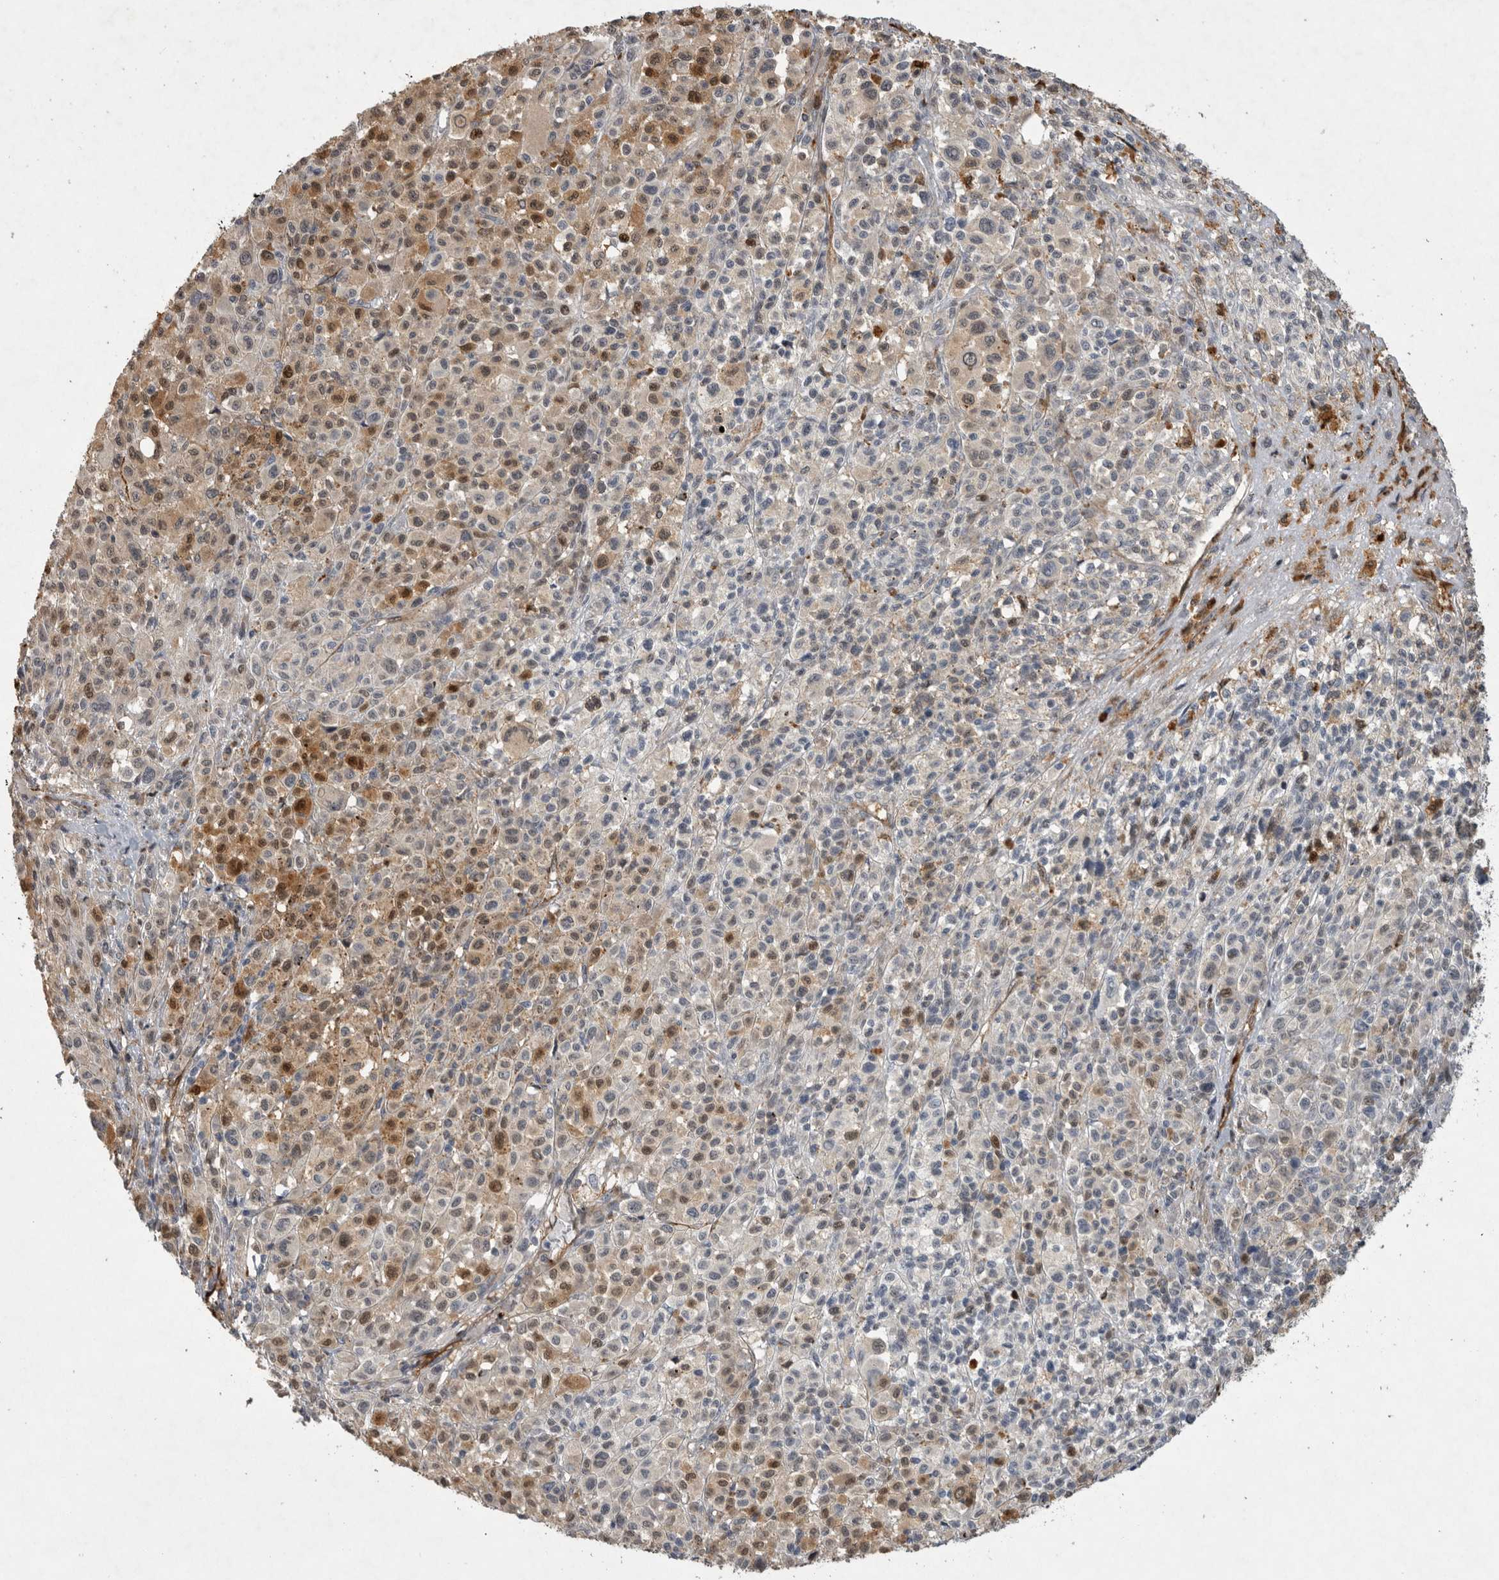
{"staining": {"intensity": "moderate", "quantity": "25%-75%", "location": "cytoplasmic/membranous"}, "tissue": "melanoma", "cell_type": "Tumor cells", "image_type": "cancer", "snomed": [{"axis": "morphology", "description": "Malignant melanoma, Metastatic site"}, {"axis": "topography", "description": "Skin"}], "caption": "The immunohistochemical stain highlights moderate cytoplasmic/membranous expression in tumor cells of melanoma tissue. (DAB (3,3'-diaminobenzidine) IHC, brown staining for protein, blue staining for nuclei).", "gene": "MPDZ", "patient": {"sex": "female", "age": 74}}